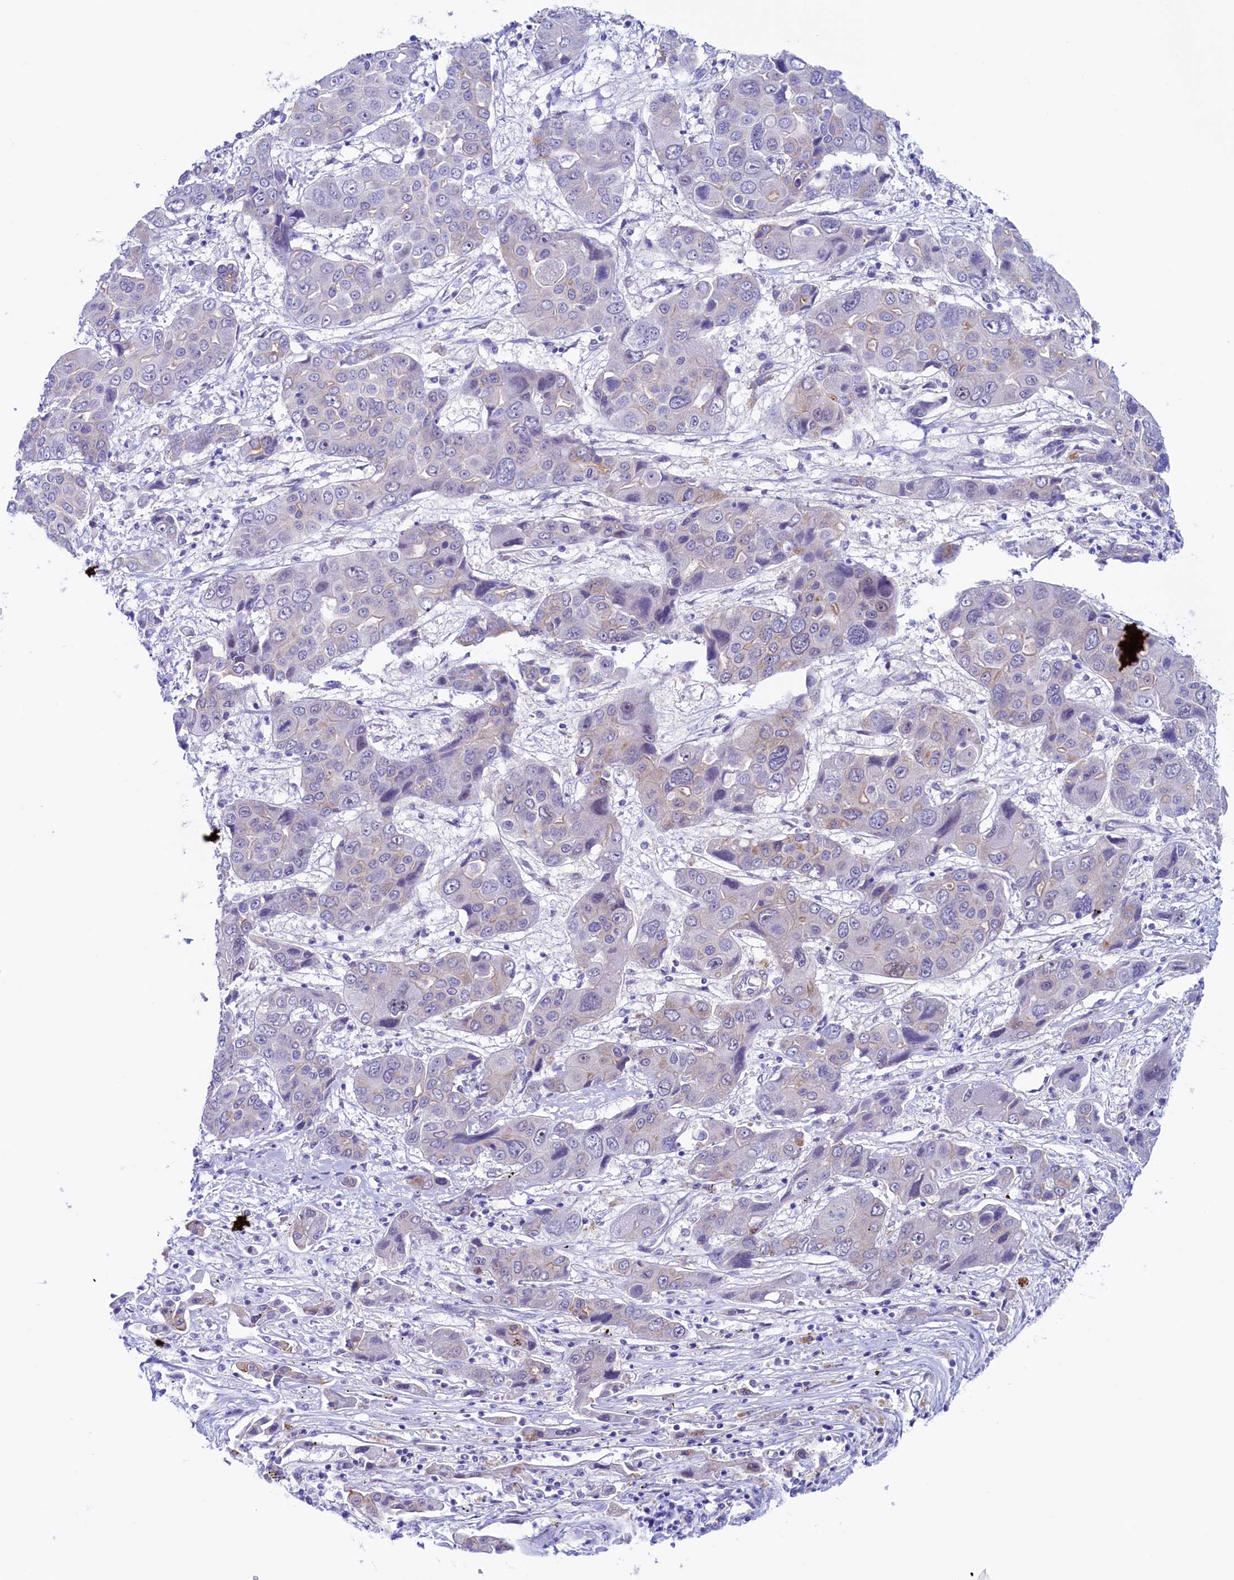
{"staining": {"intensity": "negative", "quantity": "none", "location": "none"}, "tissue": "liver cancer", "cell_type": "Tumor cells", "image_type": "cancer", "snomed": [{"axis": "morphology", "description": "Cholangiocarcinoma"}, {"axis": "topography", "description": "Liver"}], "caption": "There is no significant expression in tumor cells of liver cancer (cholangiocarcinoma). Nuclei are stained in blue.", "gene": "PACSIN3", "patient": {"sex": "male", "age": 67}}